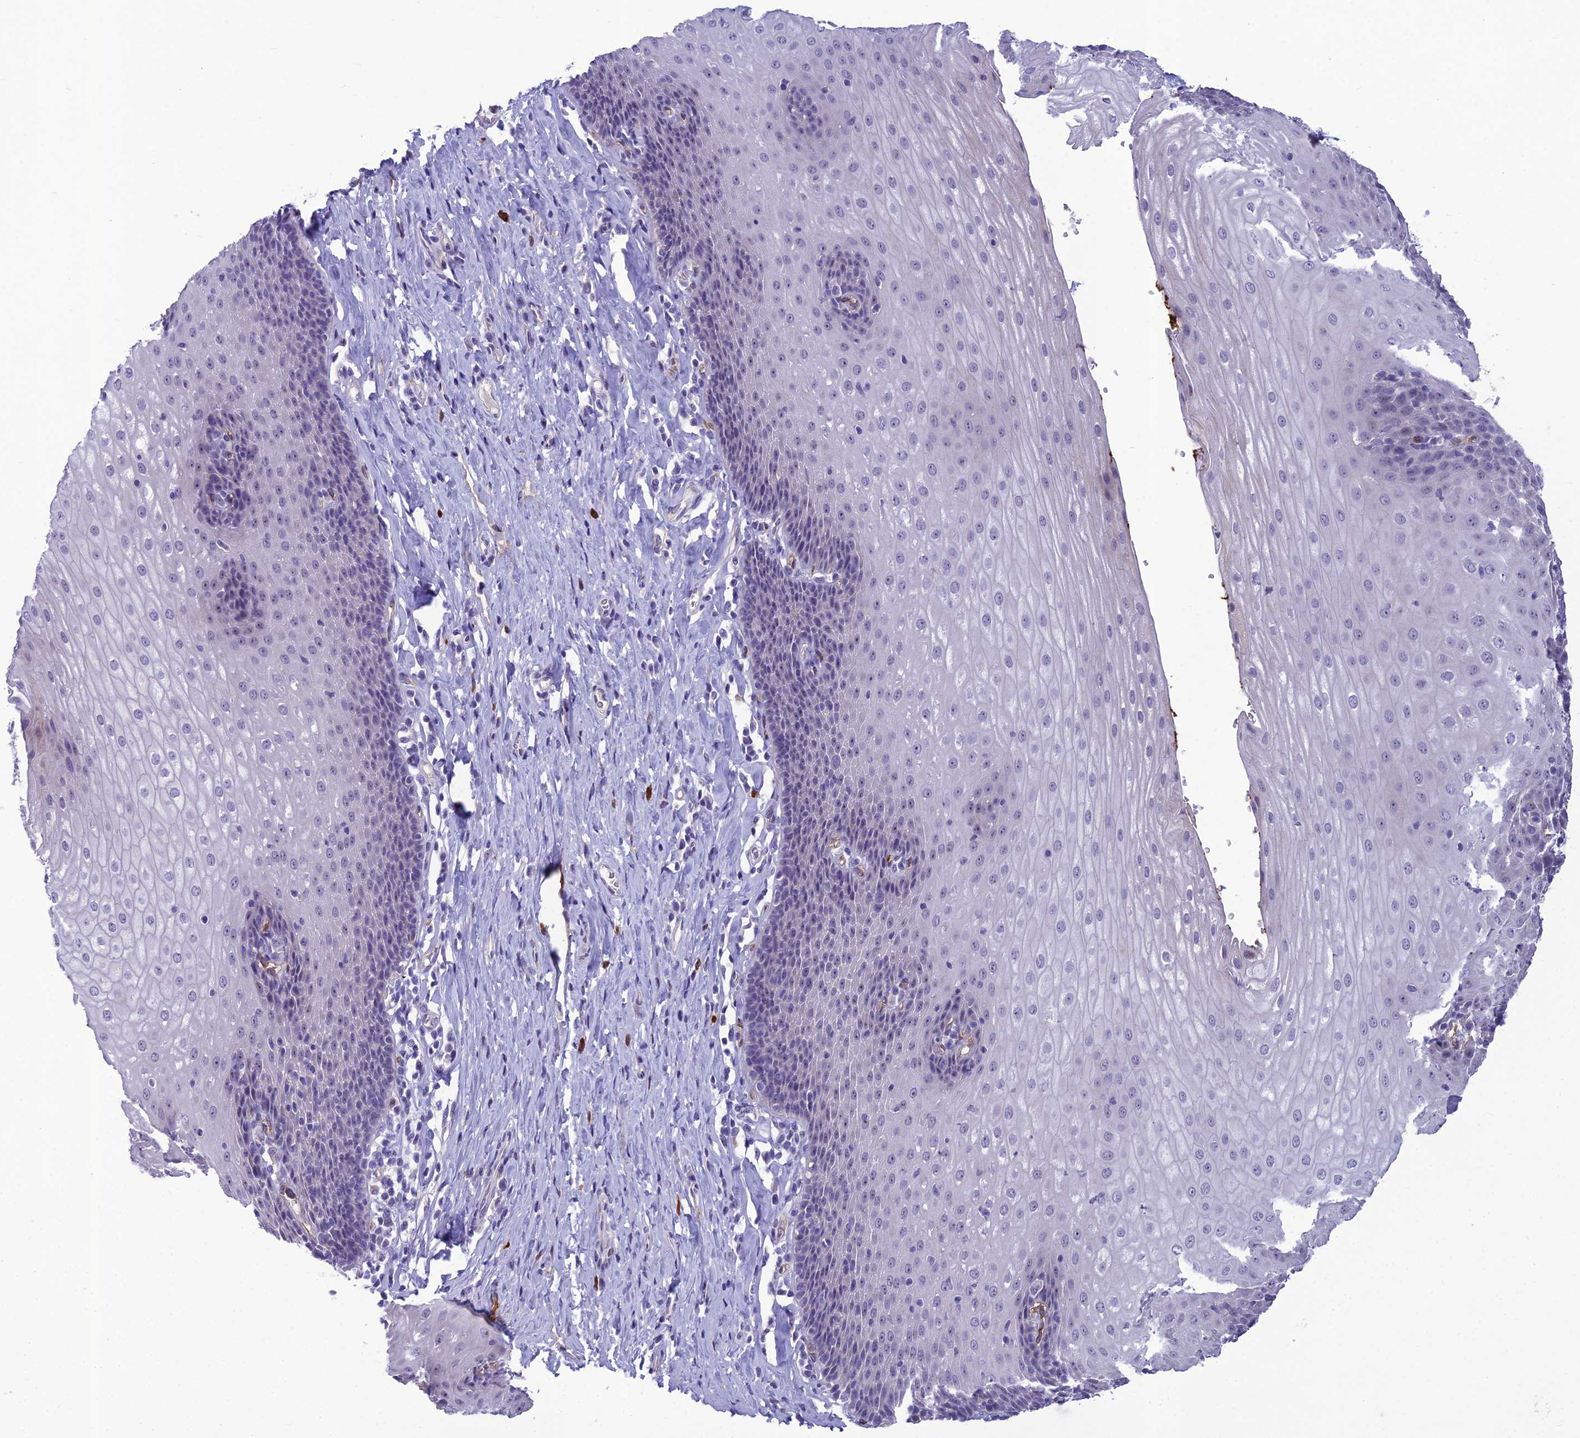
{"staining": {"intensity": "negative", "quantity": "none", "location": "none"}, "tissue": "esophagus", "cell_type": "Squamous epithelial cells", "image_type": "normal", "snomed": [{"axis": "morphology", "description": "Normal tissue, NOS"}, {"axis": "topography", "description": "Esophagus"}], "caption": "DAB immunohistochemical staining of normal human esophagus shows no significant staining in squamous epithelial cells.", "gene": "BBS7", "patient": {"sex": "female", "age": 61}}